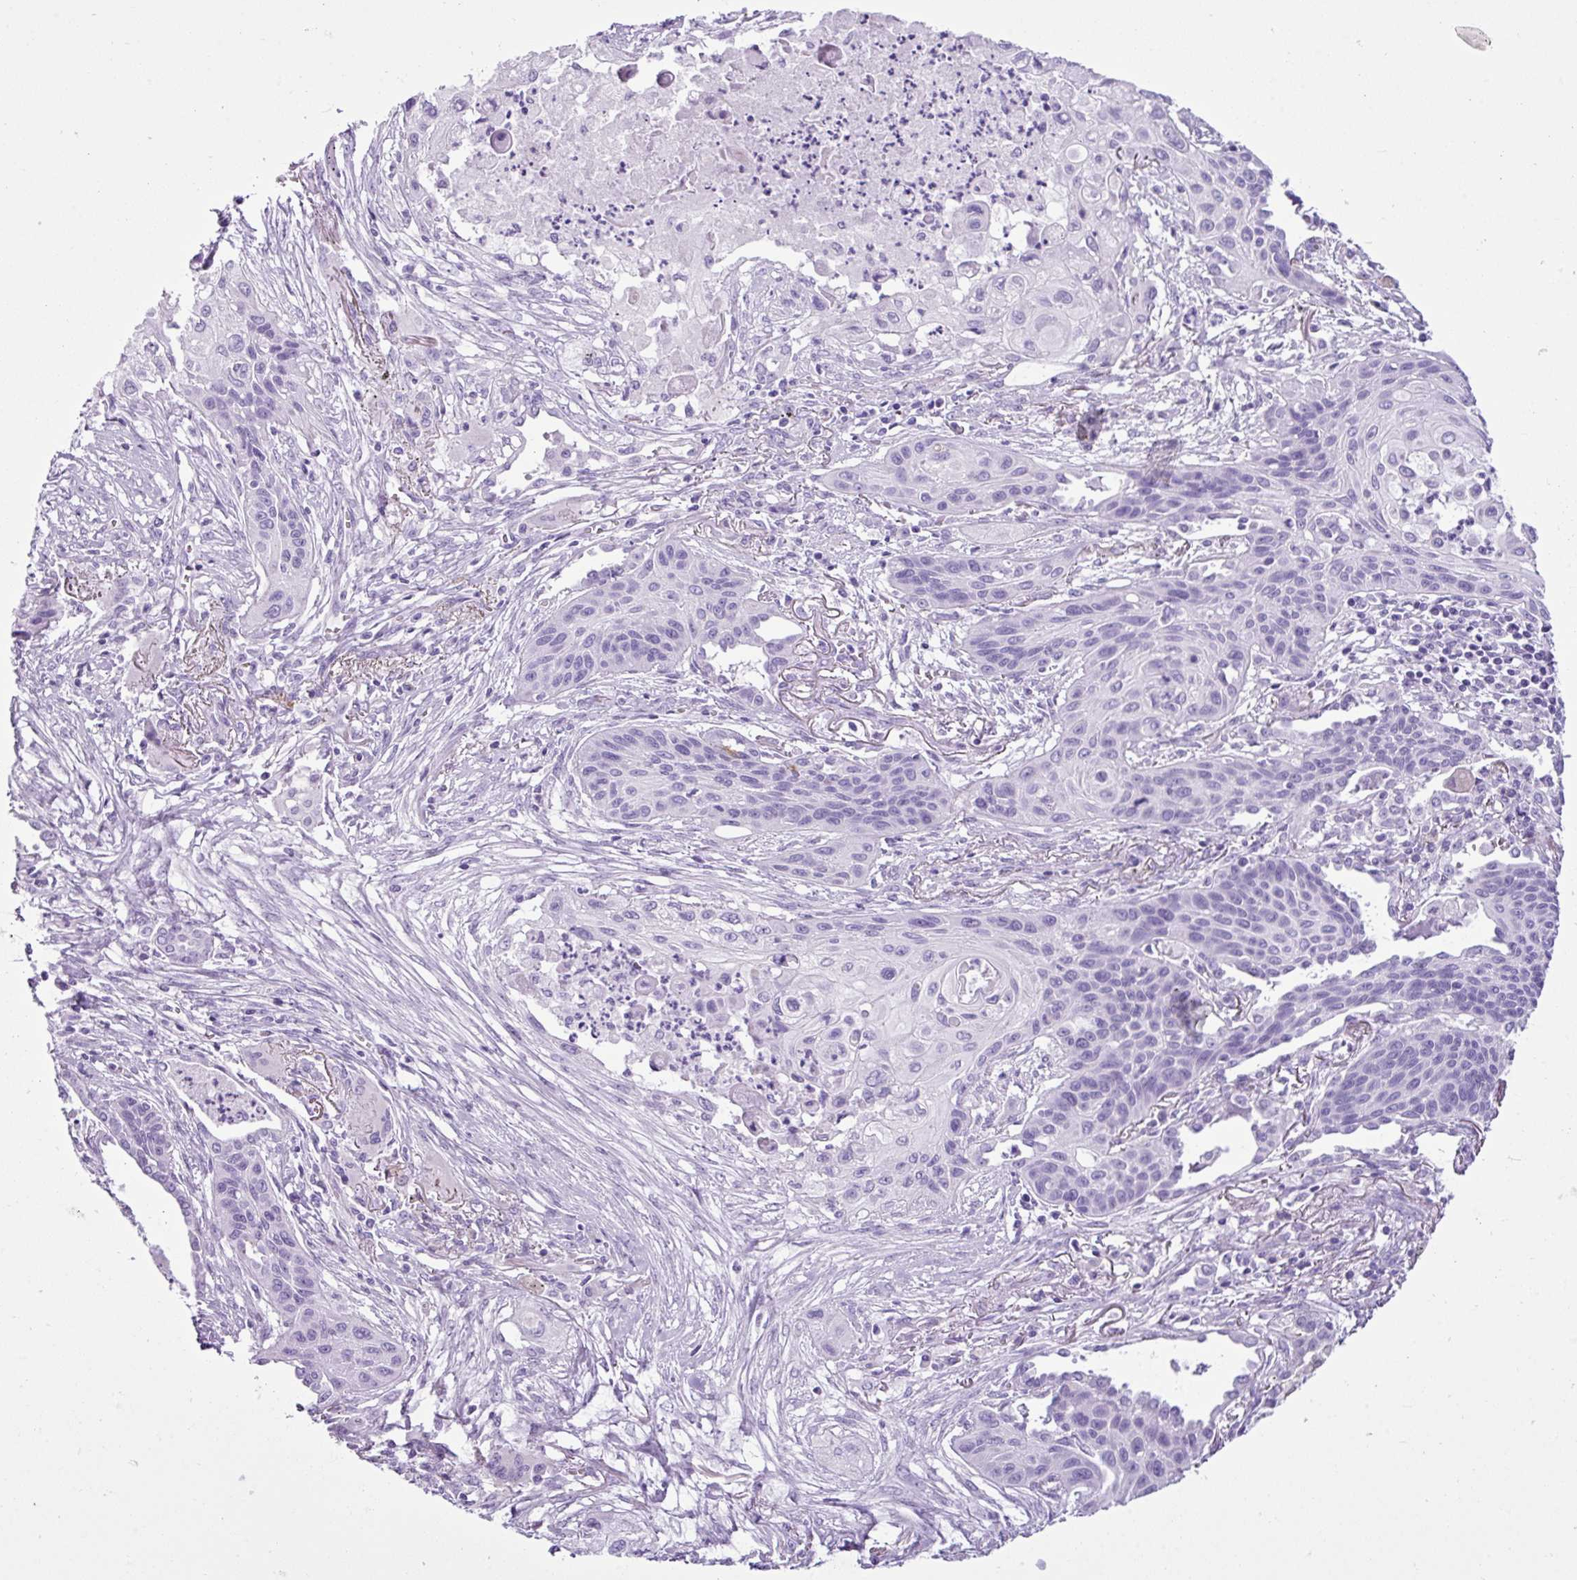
{"staining": {"intensity": "negative", "quantity": "none", "location": "none"}, "tissue": "lung cancer", "cell_type": "Tumor cells", "image_type": "cancer", "snomed": [{"axis": "morphology", "description": "Squamous cell carcinoma, NOS"}, {"axis": "topography", "description": "Lung"}], "caption": "This is a micrograph of immunohistochemistry staining of lung squamous cell carcinoma, which shows no positivity in tumor cells.", "gene": "LILRB4", "patient": {"sex": "male", "age": 71}}